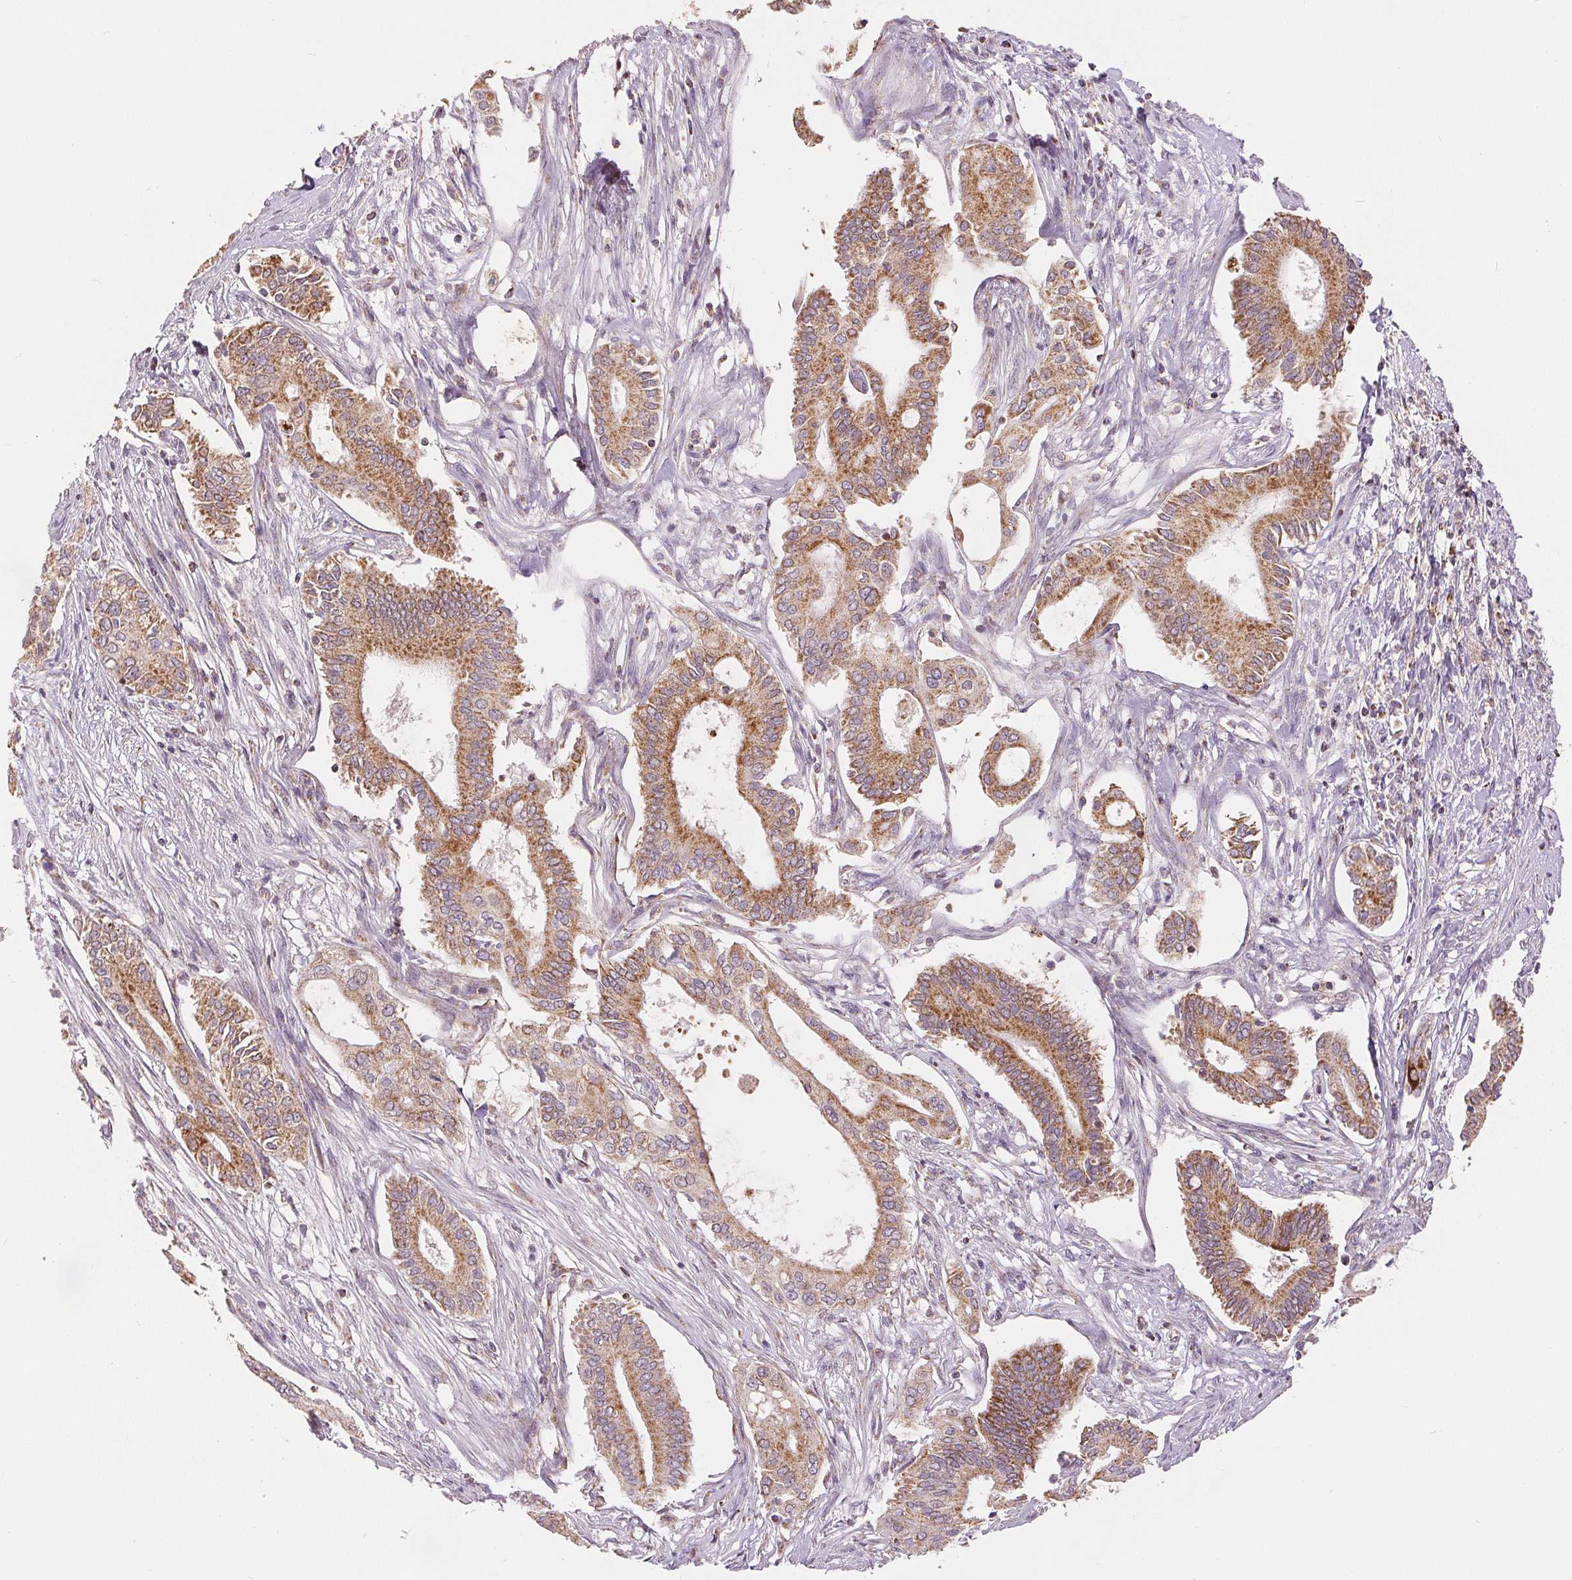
{"staining": {"intensity": "strong", "quantity": ">75%", "location": "cytoplasmic/membranous"}, "tissue": "pancreatic cancer", "cell_type": "Tumor cells", "image_type": "cancer", "snomed": [{"axis": "morphology", "description": "Adenocarcinoma, NOS"}, {"axis": "topography", "description": "Pancreas"}], "caption": "Immunohistochemistry image of human adenocarcinoma (pancreatic) stained for a protein (brown), which demonstrates high levels of strong cytoplasmic/membranous staining in about >75% of tumor cells.", "gene": "SDHB", "patient": {"sex": "female", "age": 68}}